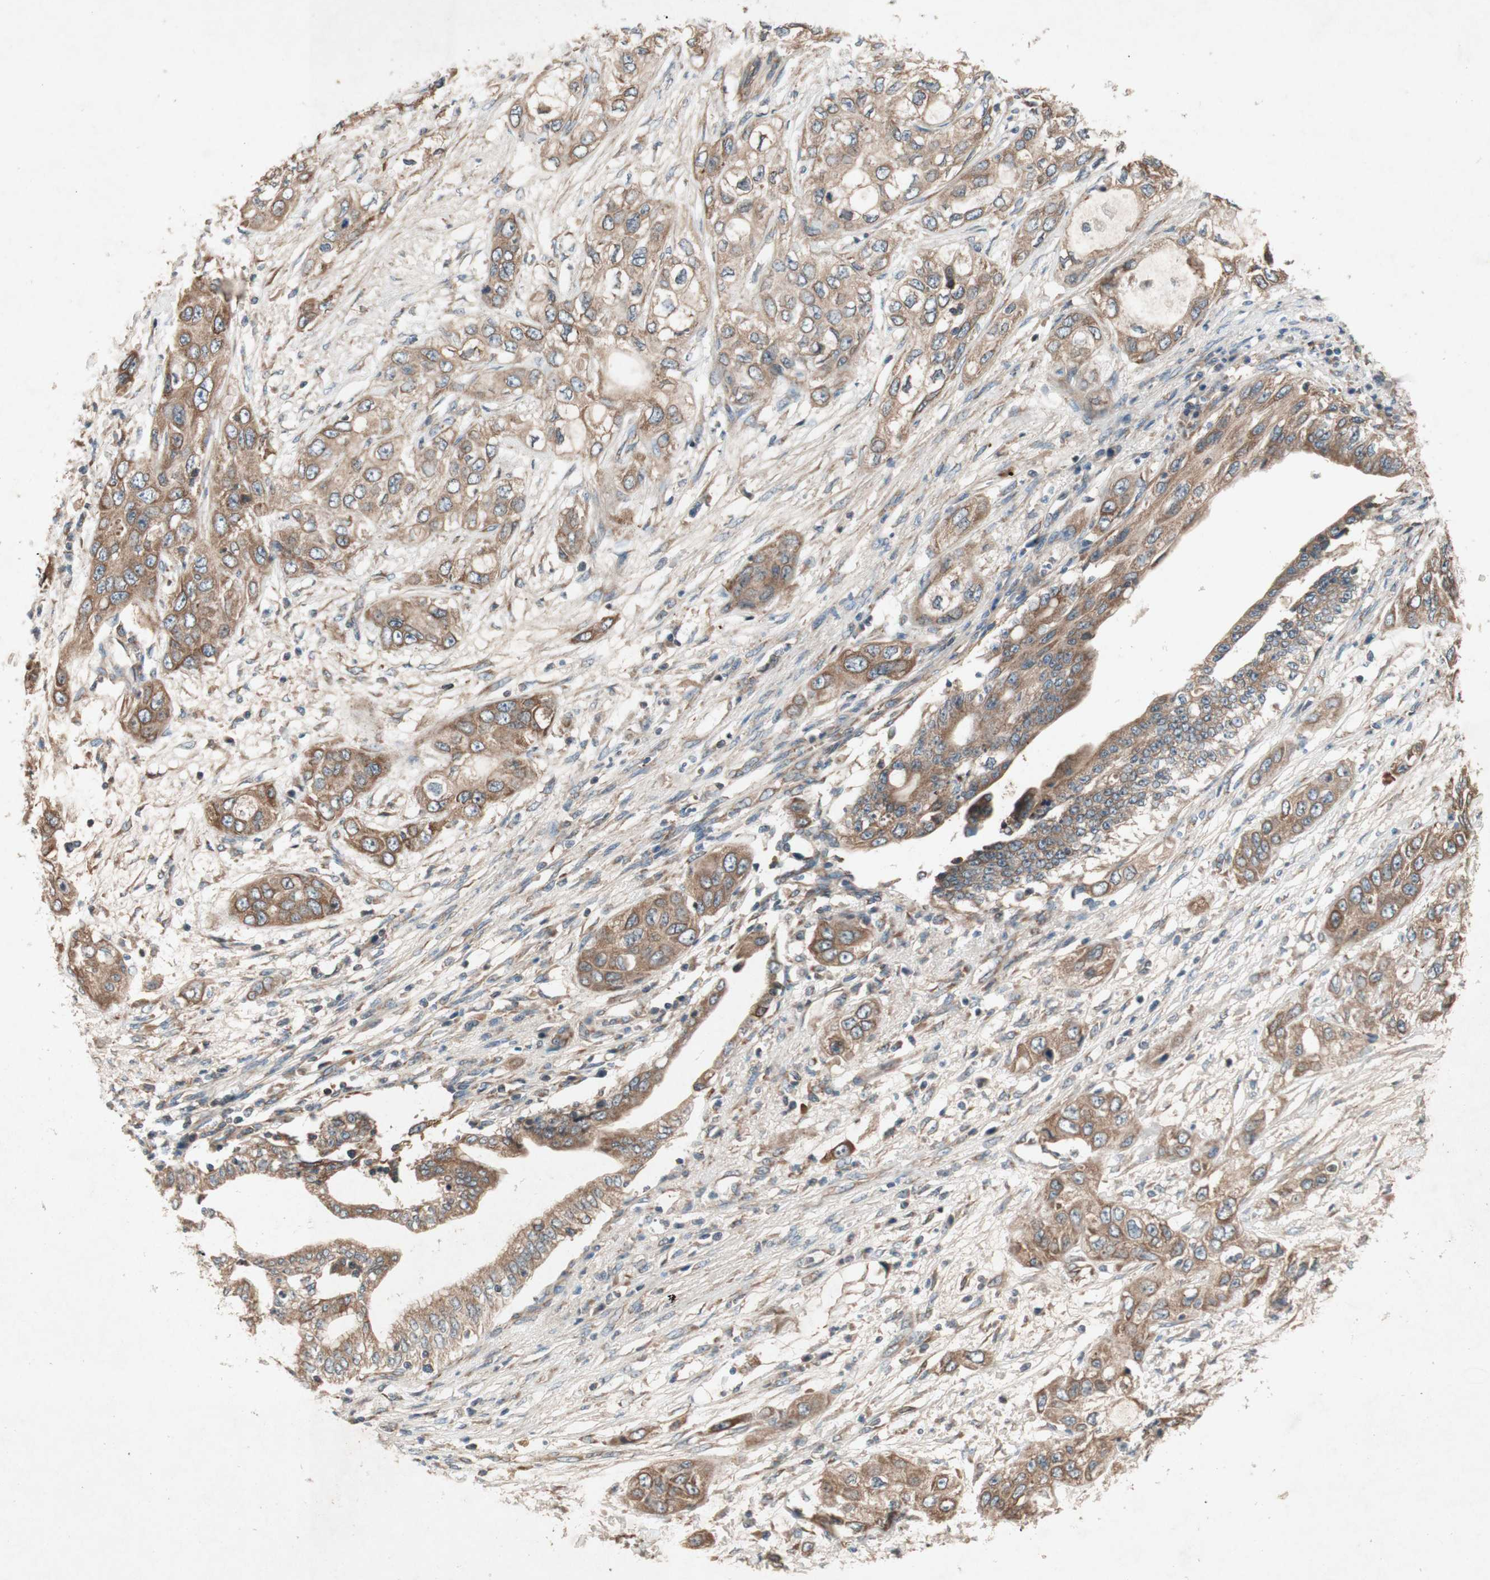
{"staining": {"intensity": "moderate", "quantity": ">75%", "location": "cytoplasmic/membranous"}, "tissue": "pancreatic cancer", "cell_type": "Tumor cells", "image_type": "cancer", "snomed": [{"axis": "morphology", "description": "Adenocarcinoma, NOS"}, {"axis": "topography", "description": "Pancreas"}], "caption": "A micrograph of human adenocarcinoma (pancreatic) stained for a protein reveals moderate cytoplasmic/membranous brown staining in tumor cells. The staining is performed using DAB (3,3'-diaminobenzidine) brown chromogen to label protein expression. The nuclei are counter-stained blue using hematoxylin.", "gene": "SOCS2", "patient": {"sex": "female", "age": 70}}